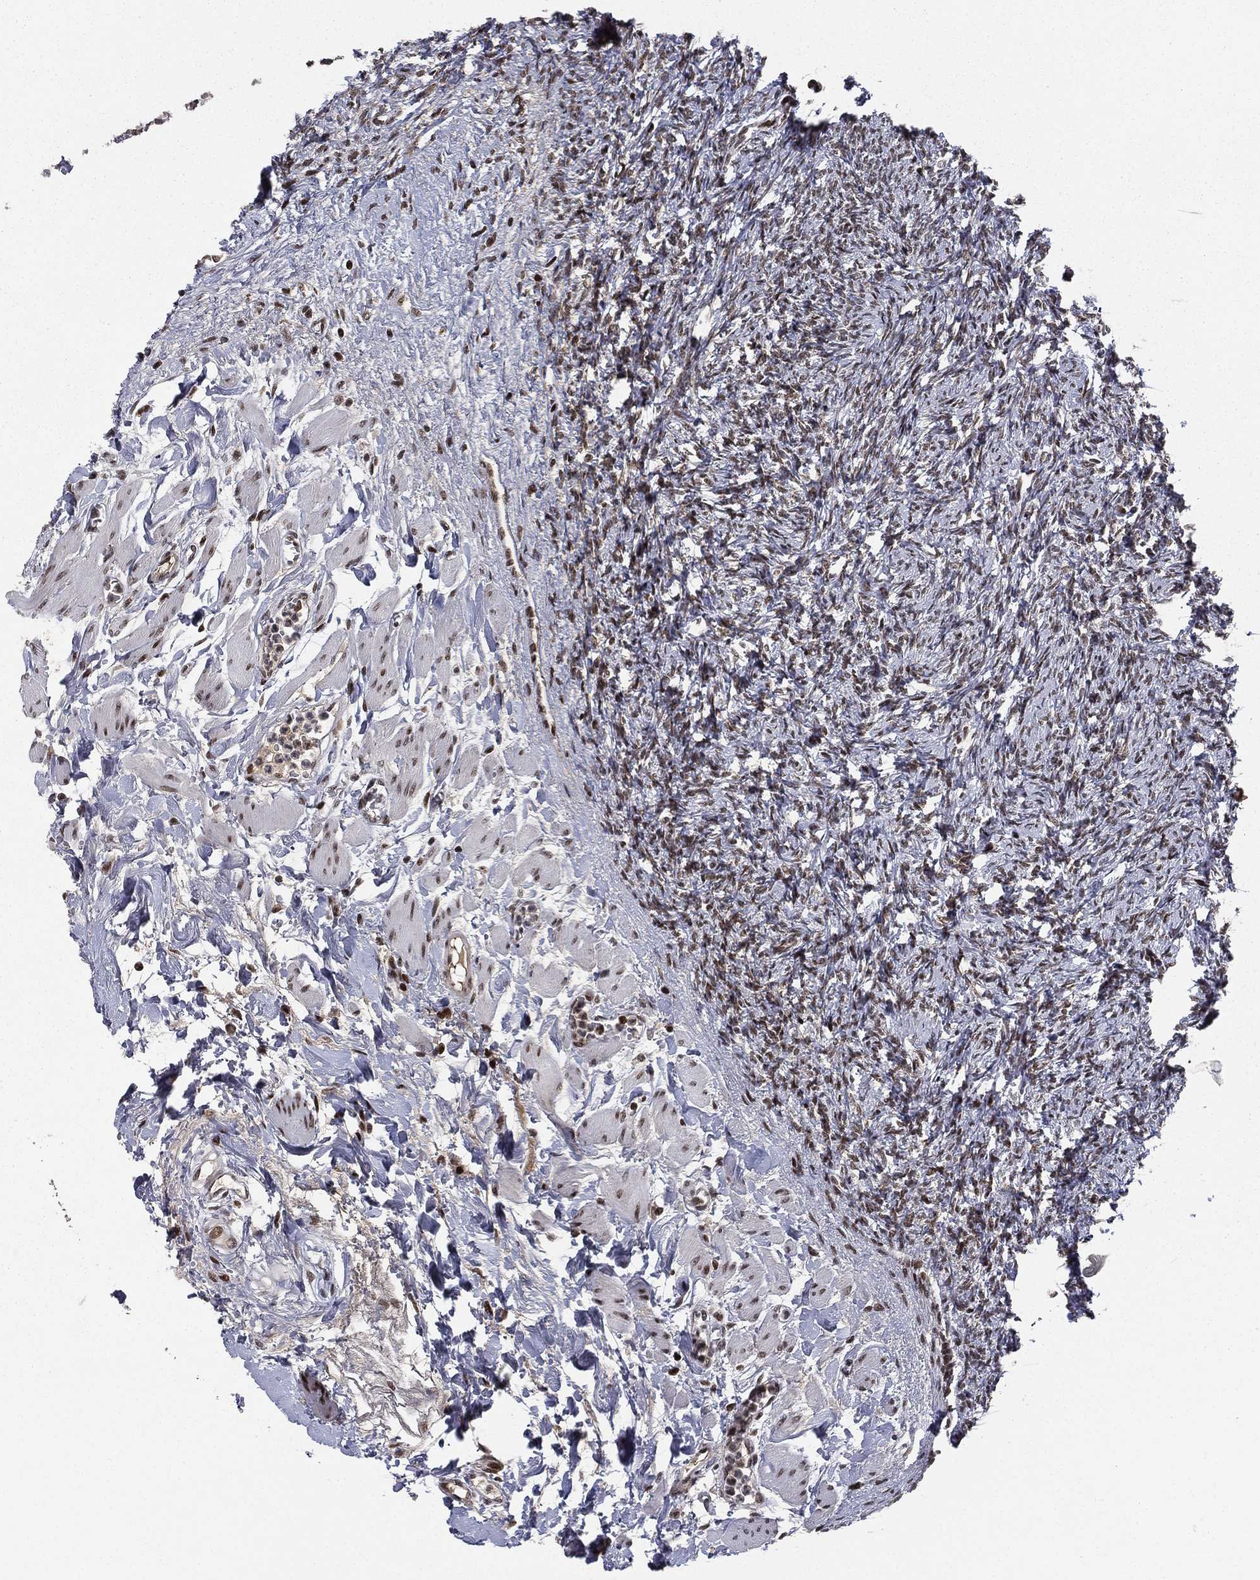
{"staining": {"intensity": "strong", "quantity": "25%-75%", "location": "nuclear"}, "tissue": "ovary", "cell_type": "Follicle cells", "image_type": "normal", "snomed": [{"axis": "morphology", "description": "Normal tissue, NOS"}, {"axis": "topography", "description": "Fallopian tube"}, {"axis": "topography", "description": "Ovary"}], "caption": "This histopathology image shows immunohistochemistry staining of benign human ovary, with high strong nuclear expression in about 25%-75% of follicle cells.", "gene": "RTF1", "patient": {"sex": "female", "age": 33}}